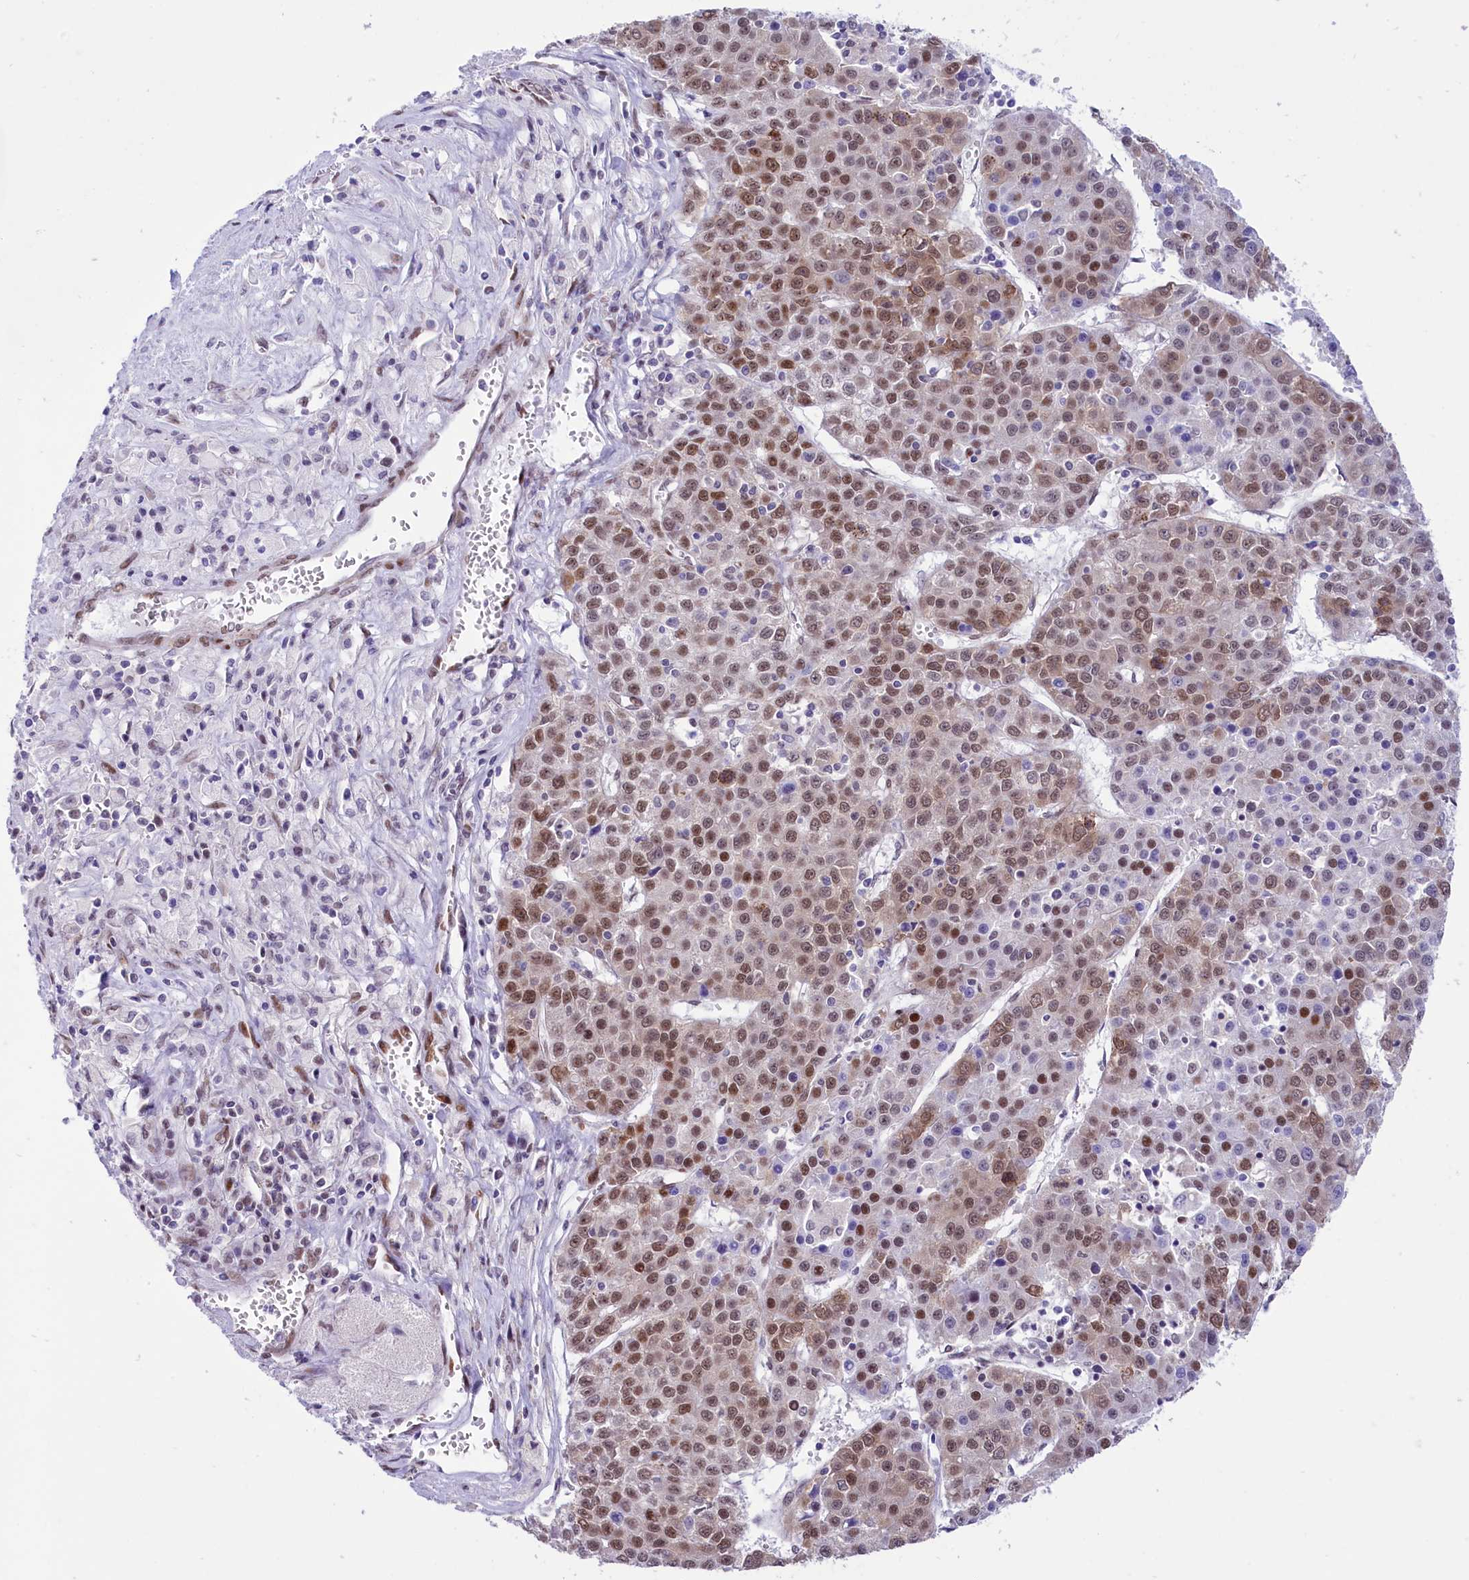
{"staining": {"intensity": "moderate", "quantity": ">75%", "location": "cytoplasmic/membranous,nuclear"}, "tissue": "liver cancer", "cell_type": "Tumor cells", "image_type": "cancer", "snomed": [{"axis": "morphology", "description": "Carcinoma, Hepatocellular, NOS"}, {"axis": "topography", "description": "Liver"}], "caption": "A micrograph showing moderate cytoplasmic/membranous and nuclear expression in approximately >75% of tumor cells in liver cancer (hepatocellular carcinoma), as visualized by brown immunohistochemical staining.", "gene": "RPS6KB1", "patient": {"sex": "female", "age": 53}}